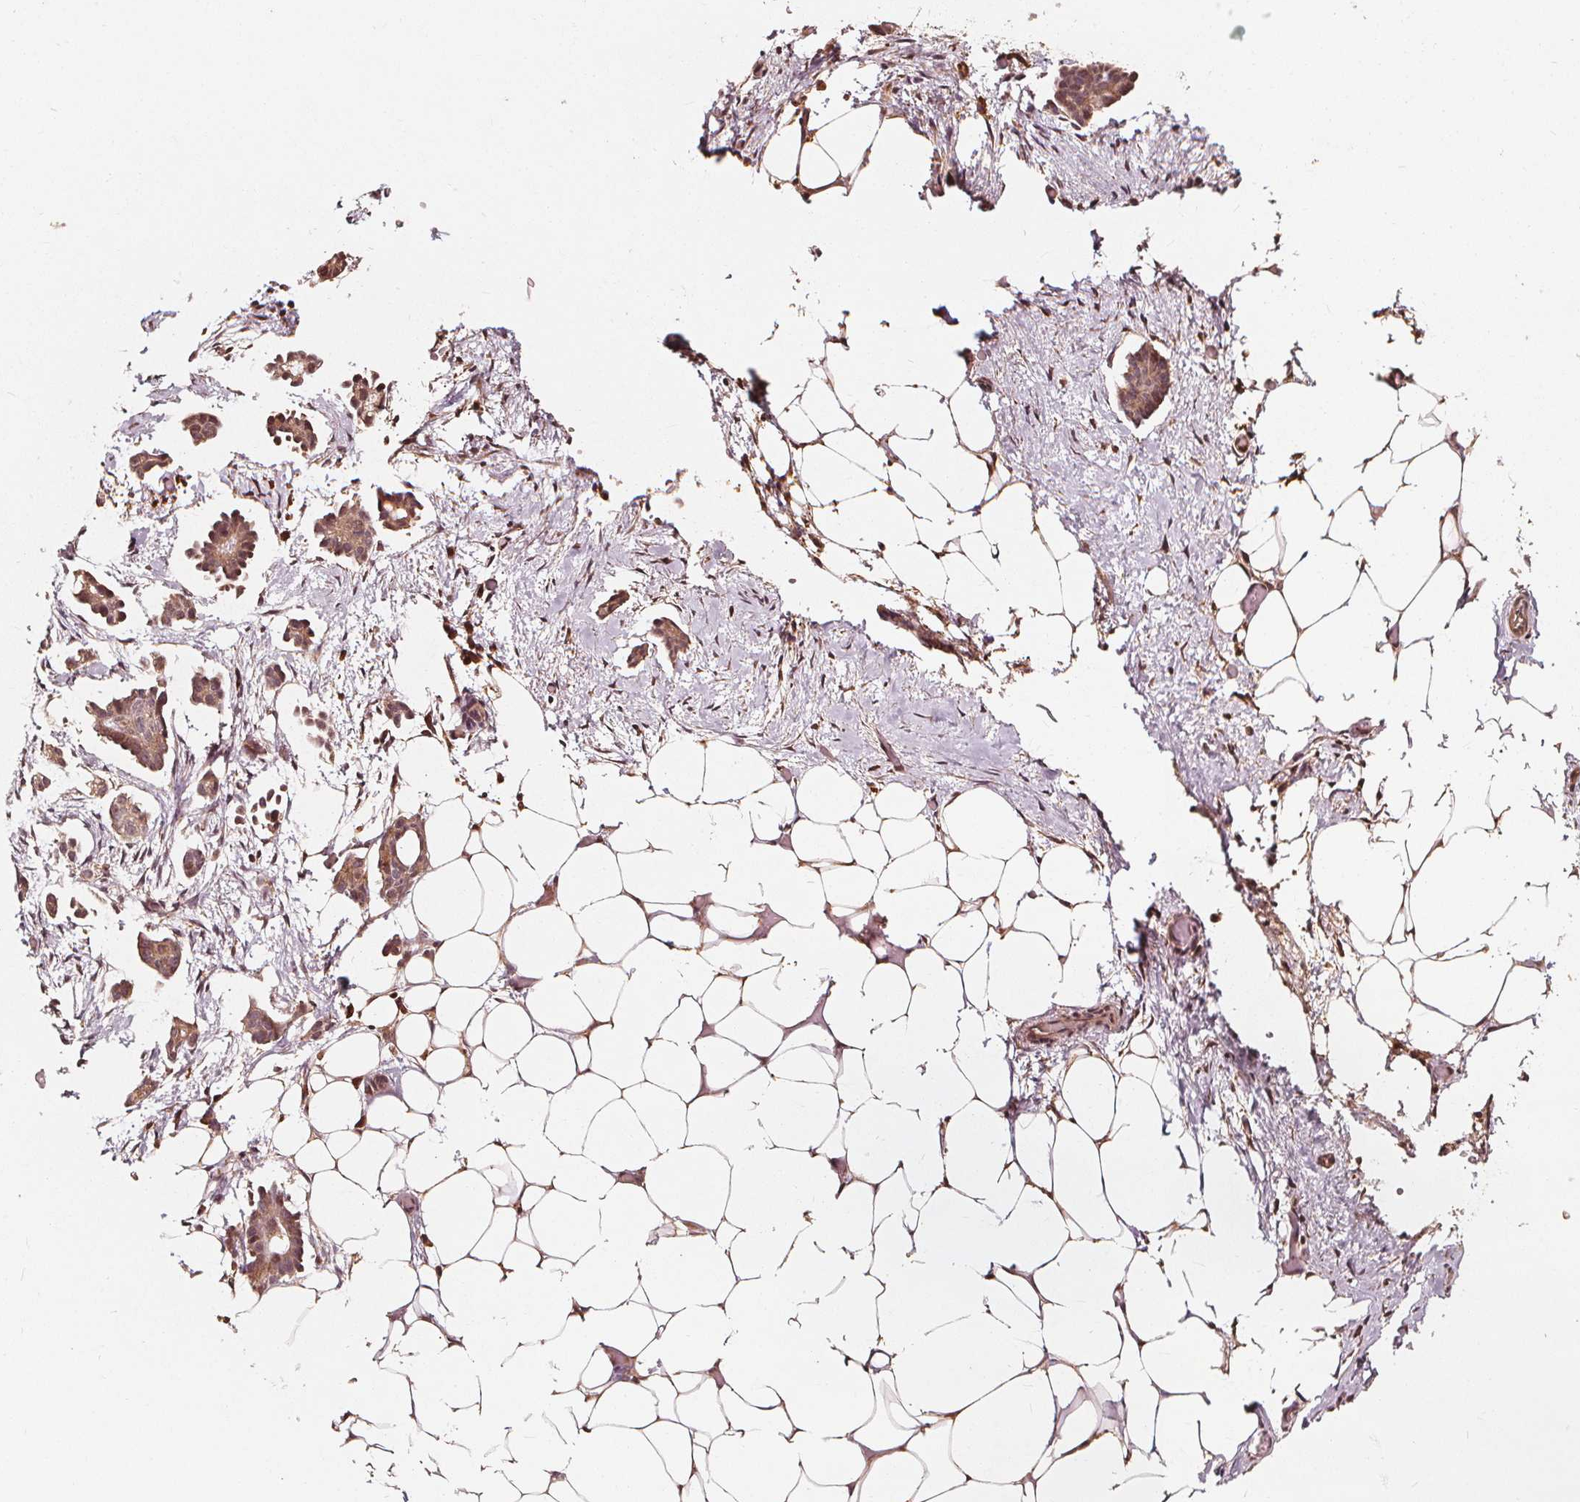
{"staining": {"intensity": "weak", "quantity": ">75%", "location": "cytoplasmic/membranous"}, "tissue": "ovarian cancer", "cell_type": "Tumor cells", "image_type": "cancer", "snomed": [{"axis": "morphology", "description": "Cystadenocarcinoma, serous, NOS"}, {"axis": "topography", "description": "Ovary"}], "caption": "Serous cystadenocarcinoma (ovarian) stained with a brown dye reveals weak cytoplasmic/membranous positive expression in about >75% of tumor cells.", "gene": "NPC1", "patient": {"sex": "female", "age": 50}}